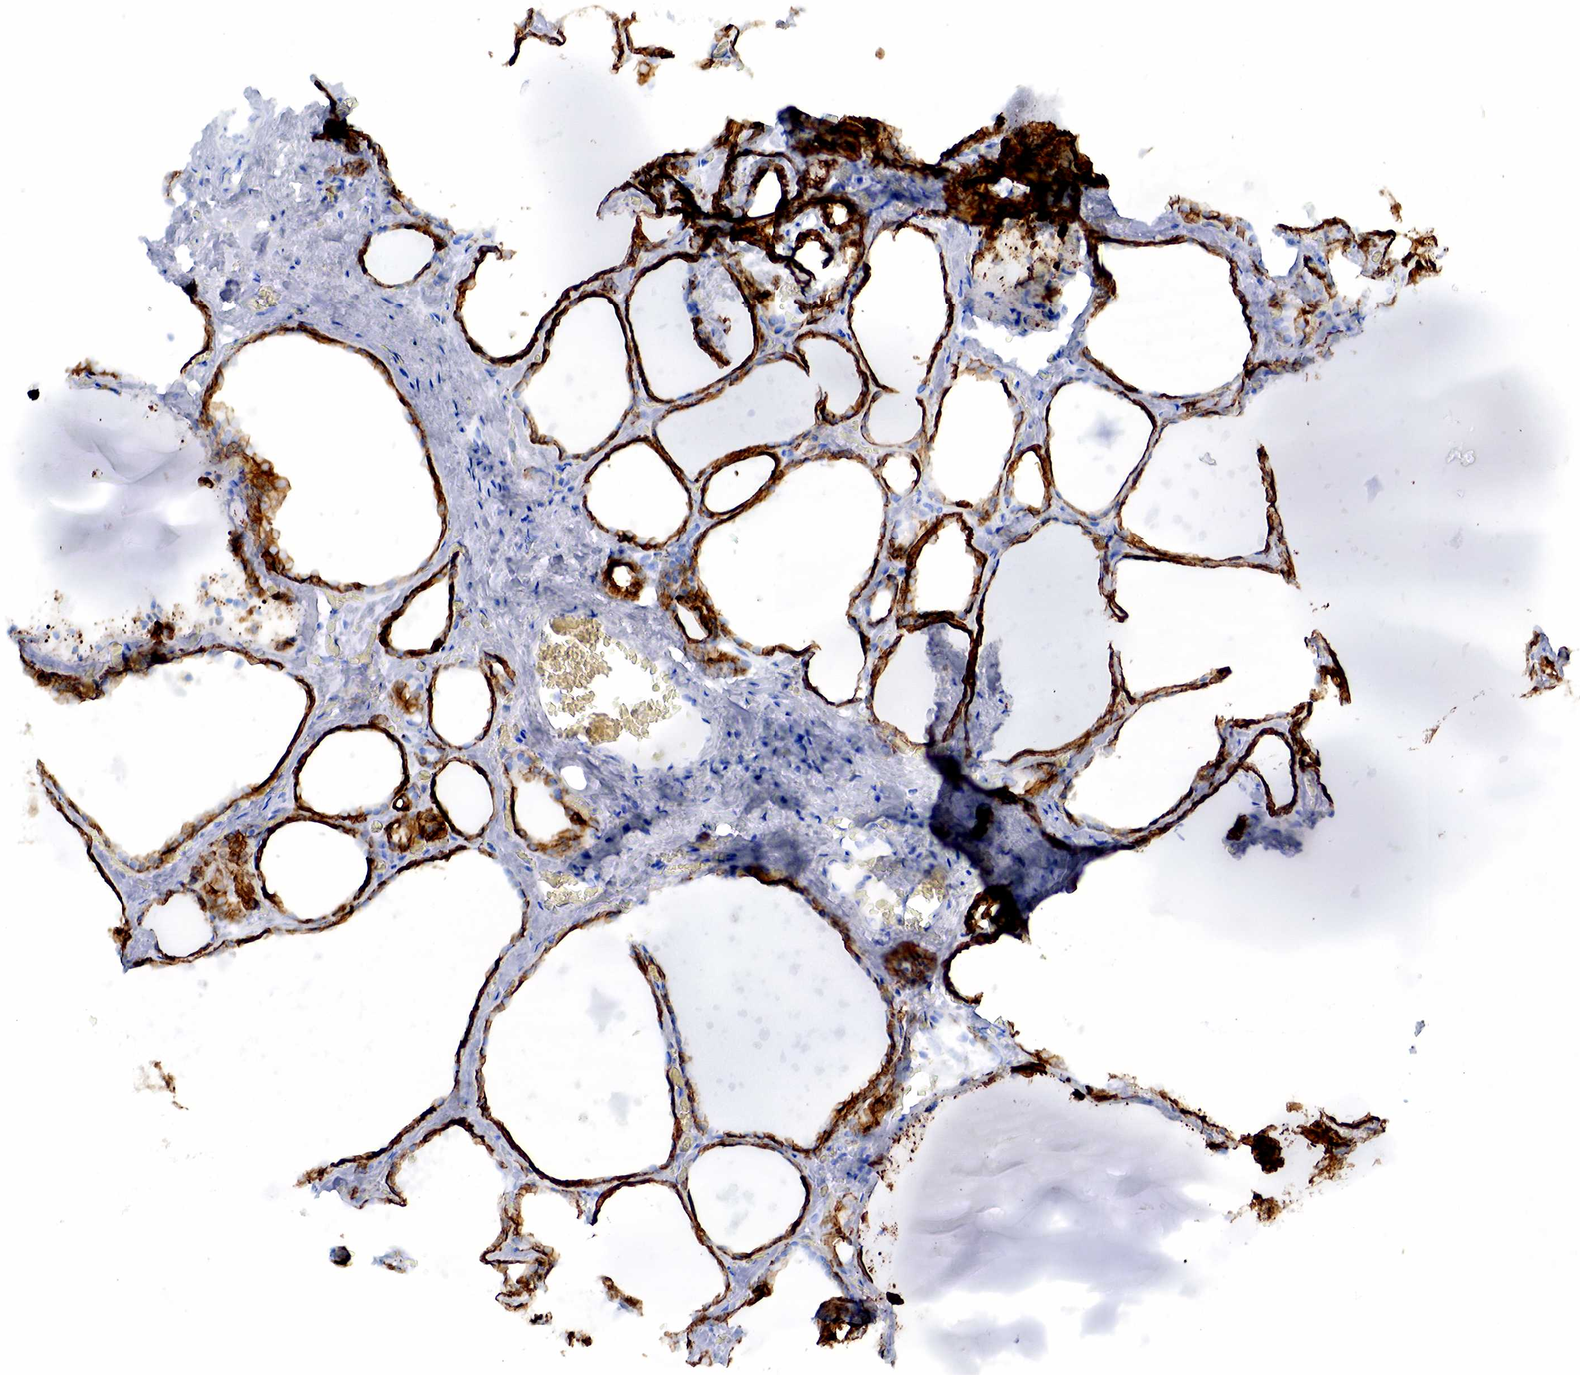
{"staining": {"intensity": "strong", "quantity": ">75%", "location": "cytoplasmic/membranous"}, "tissue": "thyroid gland", "cell_type": "Glandular cells", "image_type": "normal", "snomed": [{"axis": "morphology", "description": "Normal tissue, NOS"}, {"axis": "topography", "description": "Thyroid gland"}], "caption": "Glandular cells display high levels of strong cytoplasmic/membranous staining in about >75% of cells in normal thyroid gland. (DAB (3,3'-diaminobenzidine) IHC, brown staining for protein, blue staining for nuclei).", "gene": "KRT19", "patient": {"sex": "male", "age": 76}}